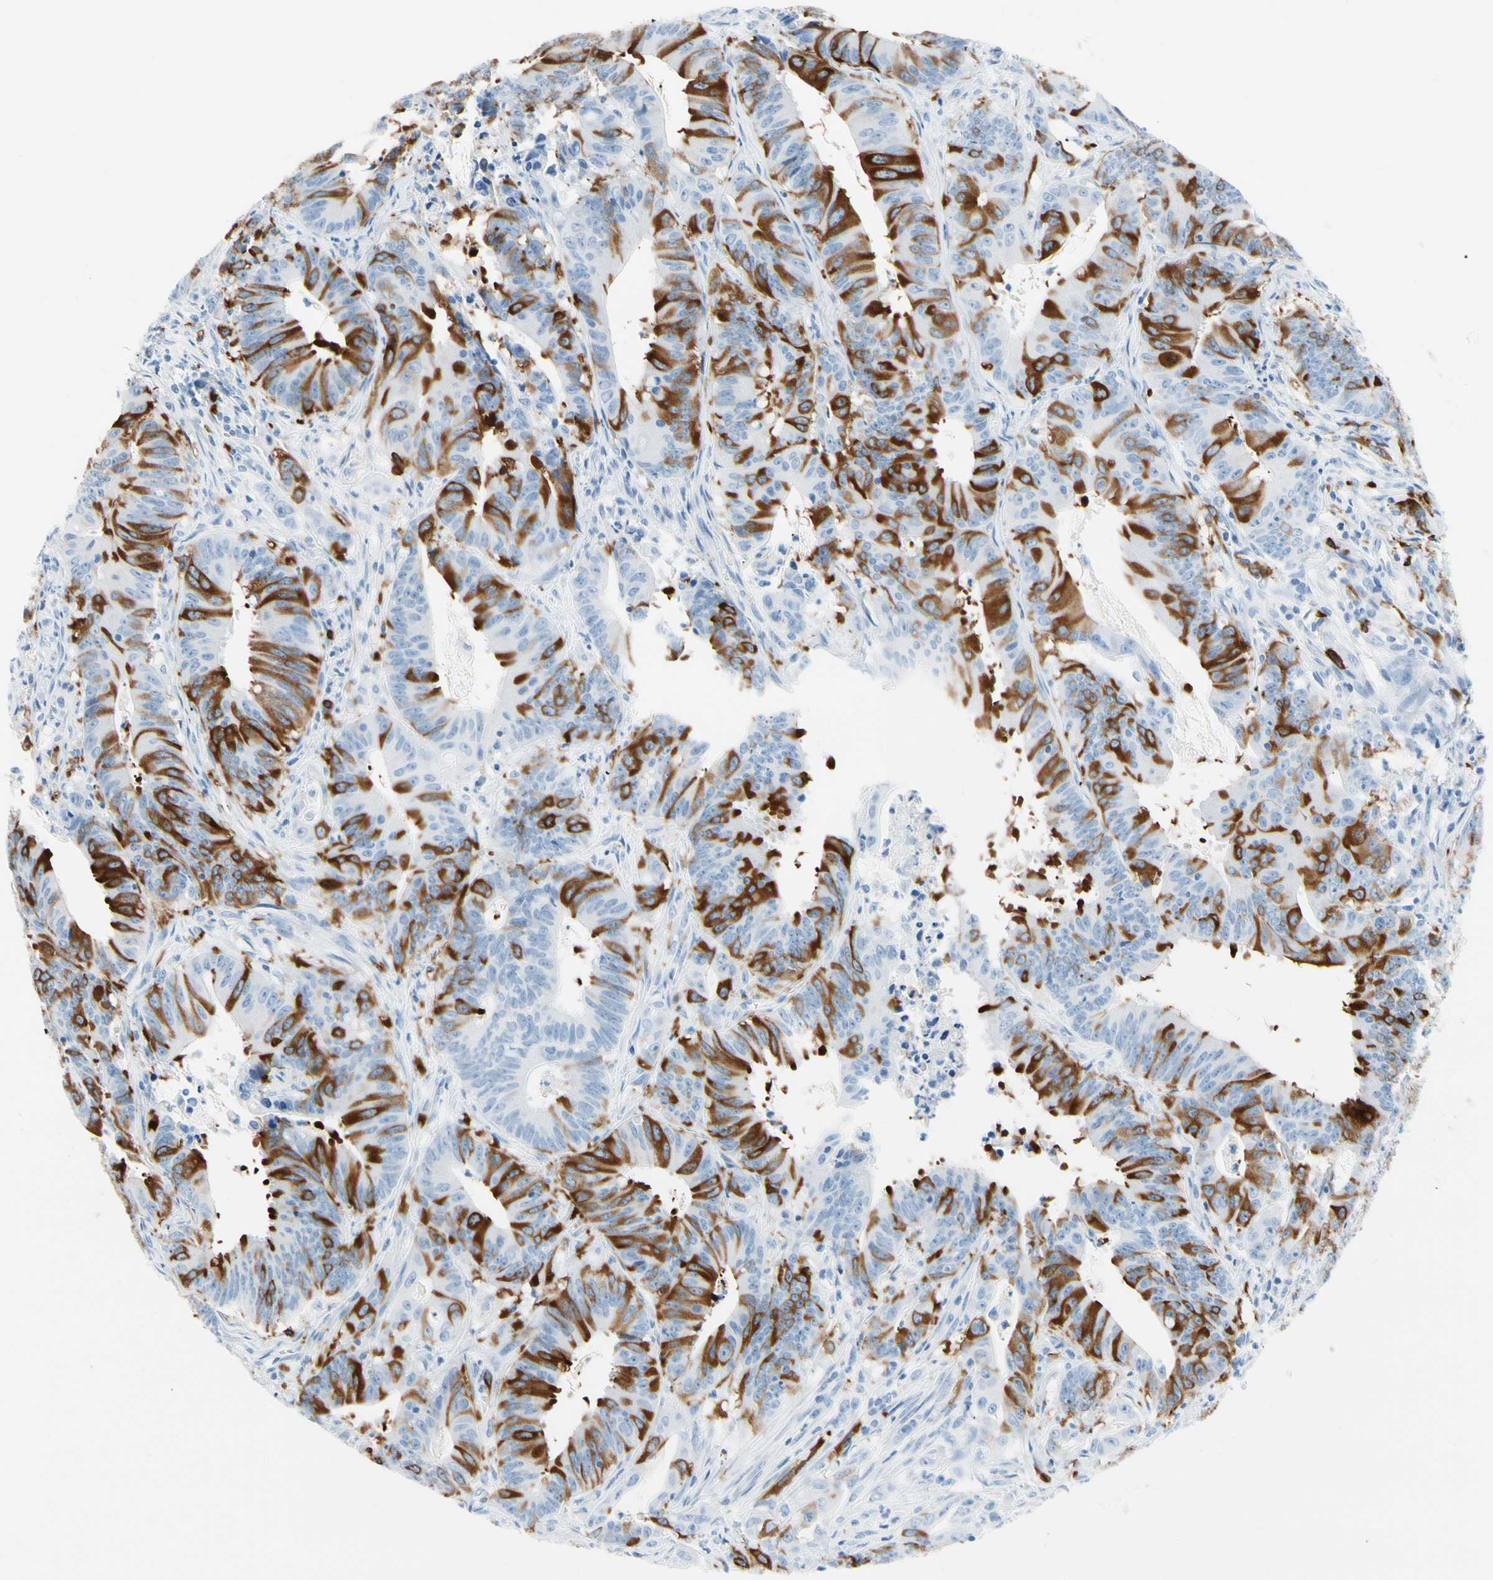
{"staining": {"intensity": "moderate", "quantity": ">75%", "location": "cytoplasmic/membranous"}, "tissue": "colorectal cancer", "cell_type": "Tumor cells", "image_type": "cancer", "snomed": [{"axis": "morphology", "description": "Adenocarcinoma, NOS"}, {"axis": "topography", "description": "Colon"}], "caption": "About >75% of tumor cells in human colorectal cancer exhibit moderate cytoplasmic/membranous protein positivity as visualized by brown immunohistochemical staining.", "gene": "TACC3", "patient": {"sex": "male", "age": 45}}